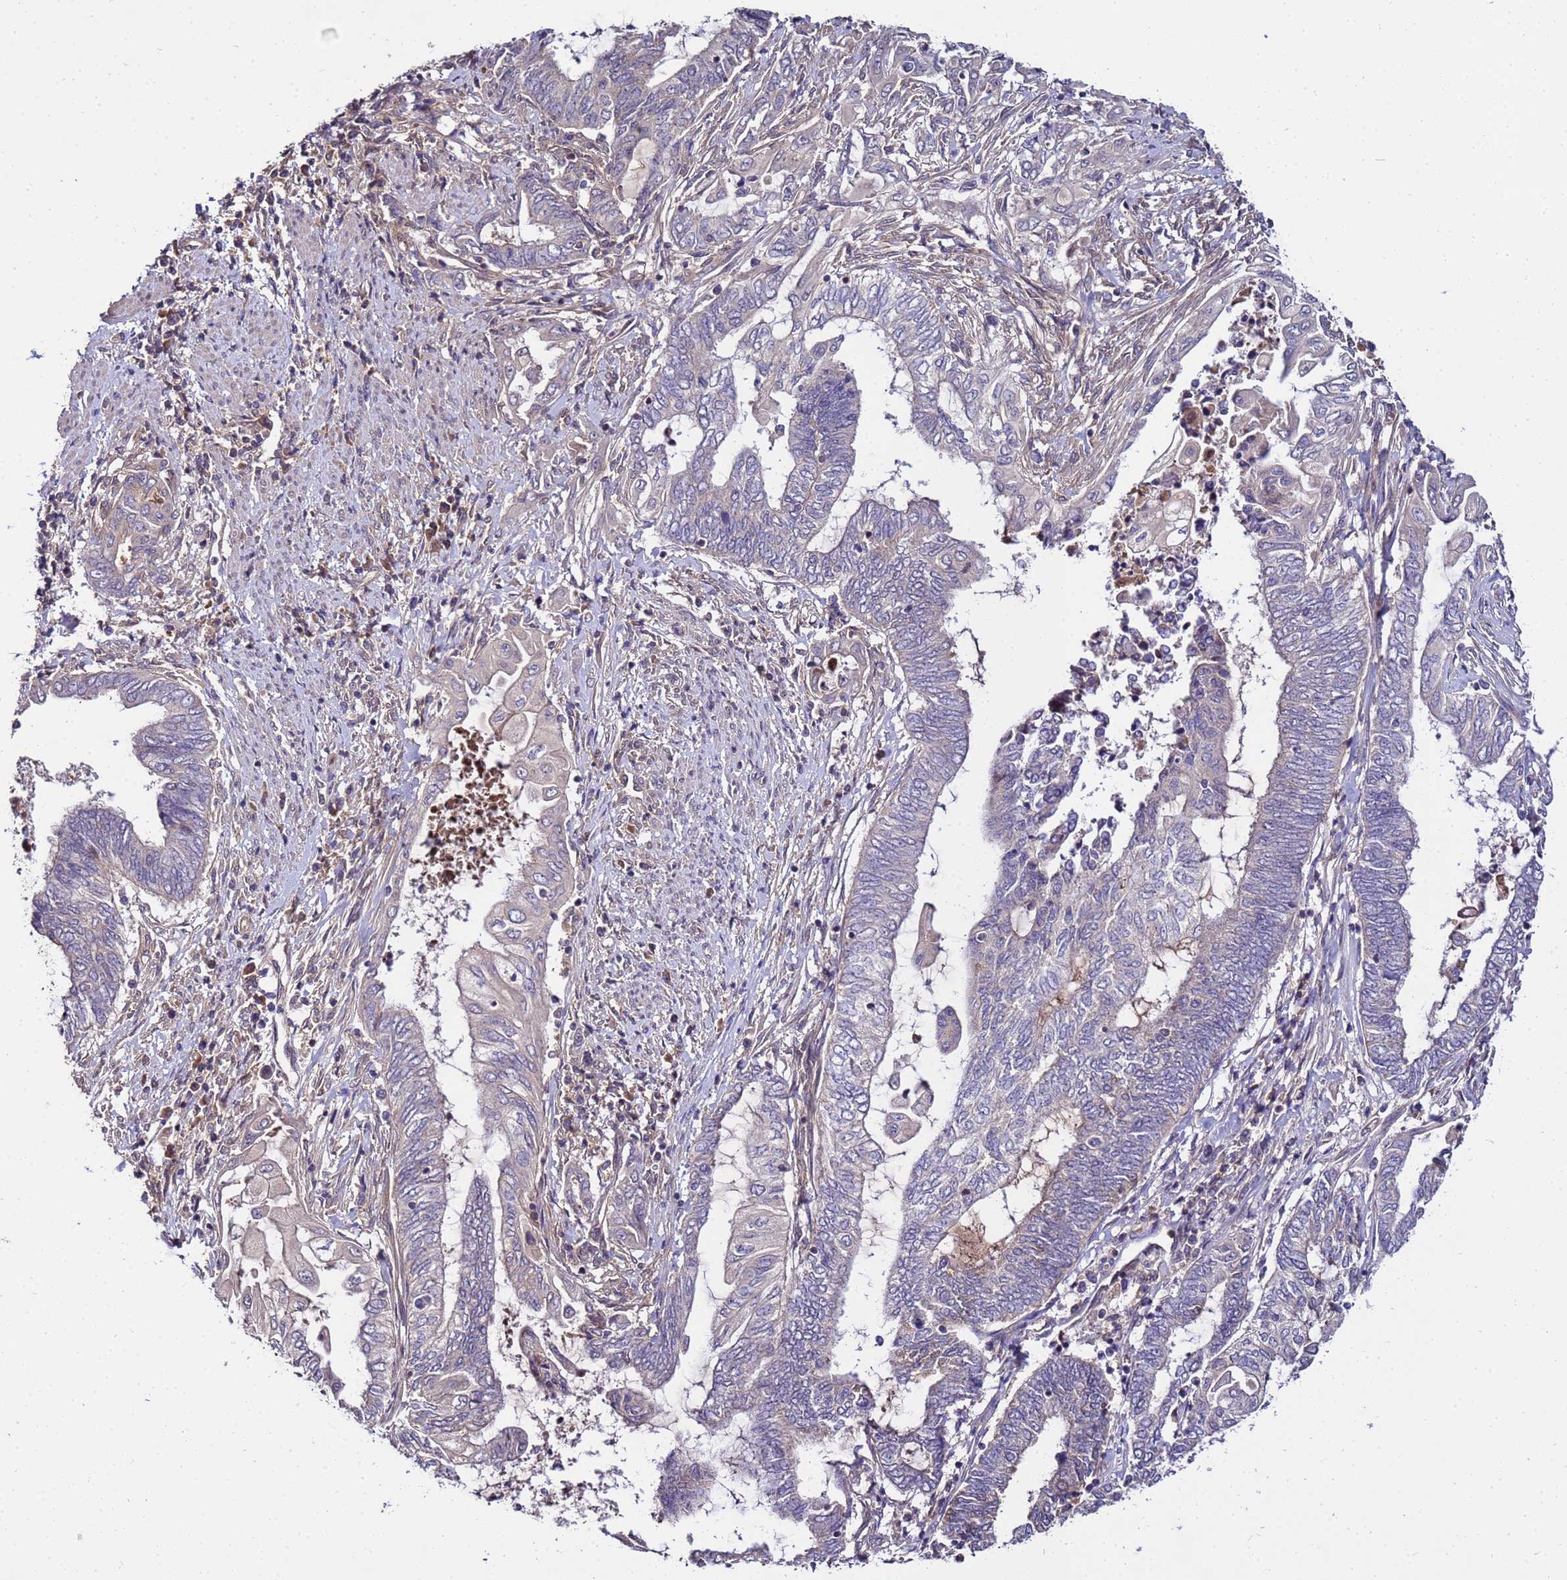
{"staining": {"intensity": "negative", "quantity": "none", "location": "none"}, "tissue": "endometrial cancer", "cell_type": "Tumor cells", "image_type": "cancer", "snomed": [{"axis": "morphology", "description": "Adenocarcinoma, NOS"}, {"axis": "topography", "description": "Uterus"}, {"axis": "topography", "description": "Endometrium"}], "caption": "This is an immunohistochemistry (IHC) image of endometrial adenocarcinoma. There is no staining in tumor cells.", "gene": "GSPT2", "patient": {"sex": "female", "age": 70}}